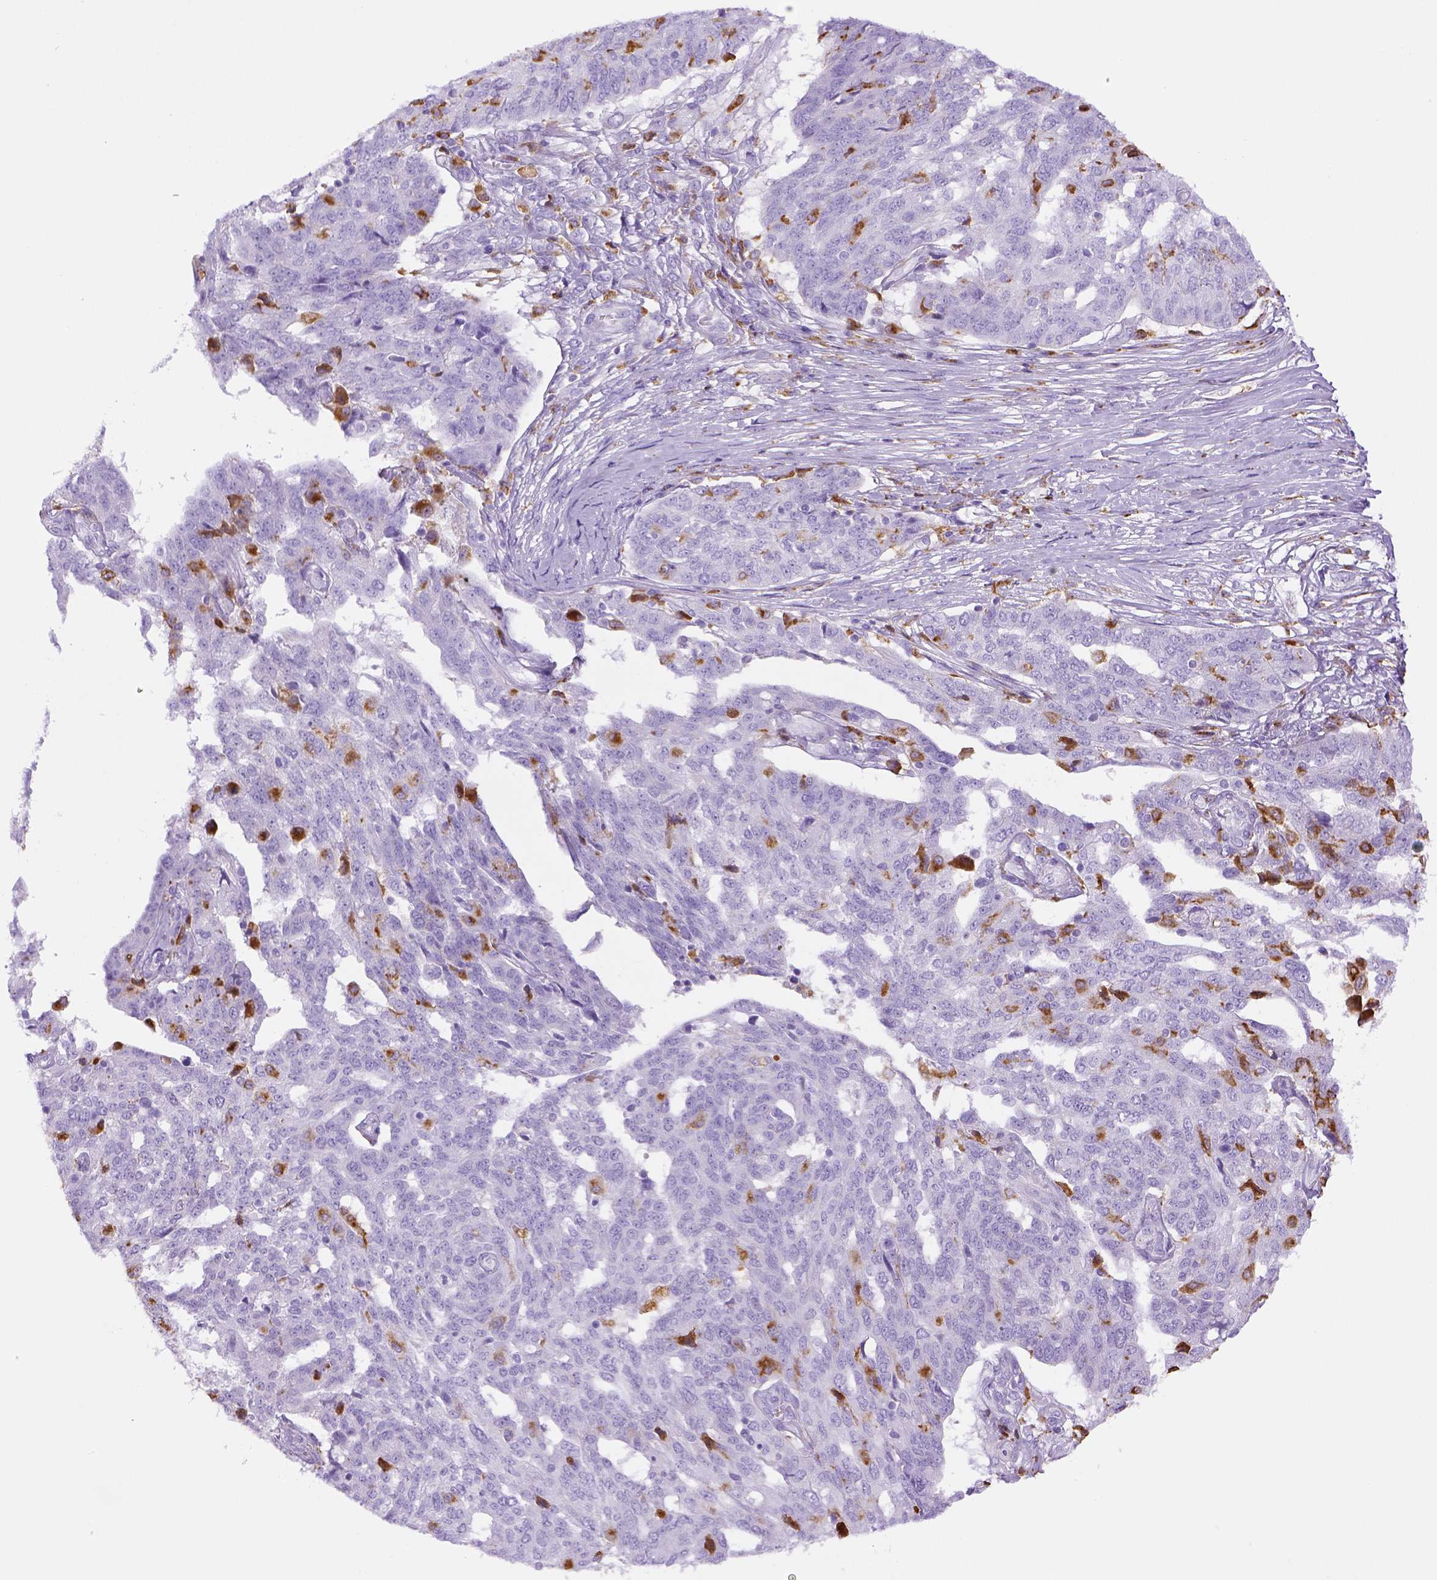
{"staining": {"intensity": "negative", "quantity": "none", "location": "none"}, "tissue": "ovarian cancer", "cell_type": "Tumor cells", "image_type": "cancer", "snomed": [{"axis": "morphology", "description": "Cystadenocarcinoma, serous, NOS"}, {"axis": "topography", "description": "Ovary"}], "caption": "An immunohistochemistry micrograph of ovarian serous cystadenocarcinoma is shown. There is no staining in tumor cells of ovarian serous cystadenocarcinoma.", "gene": "CD68", "patient": {"sex": "female", "age": 67}}